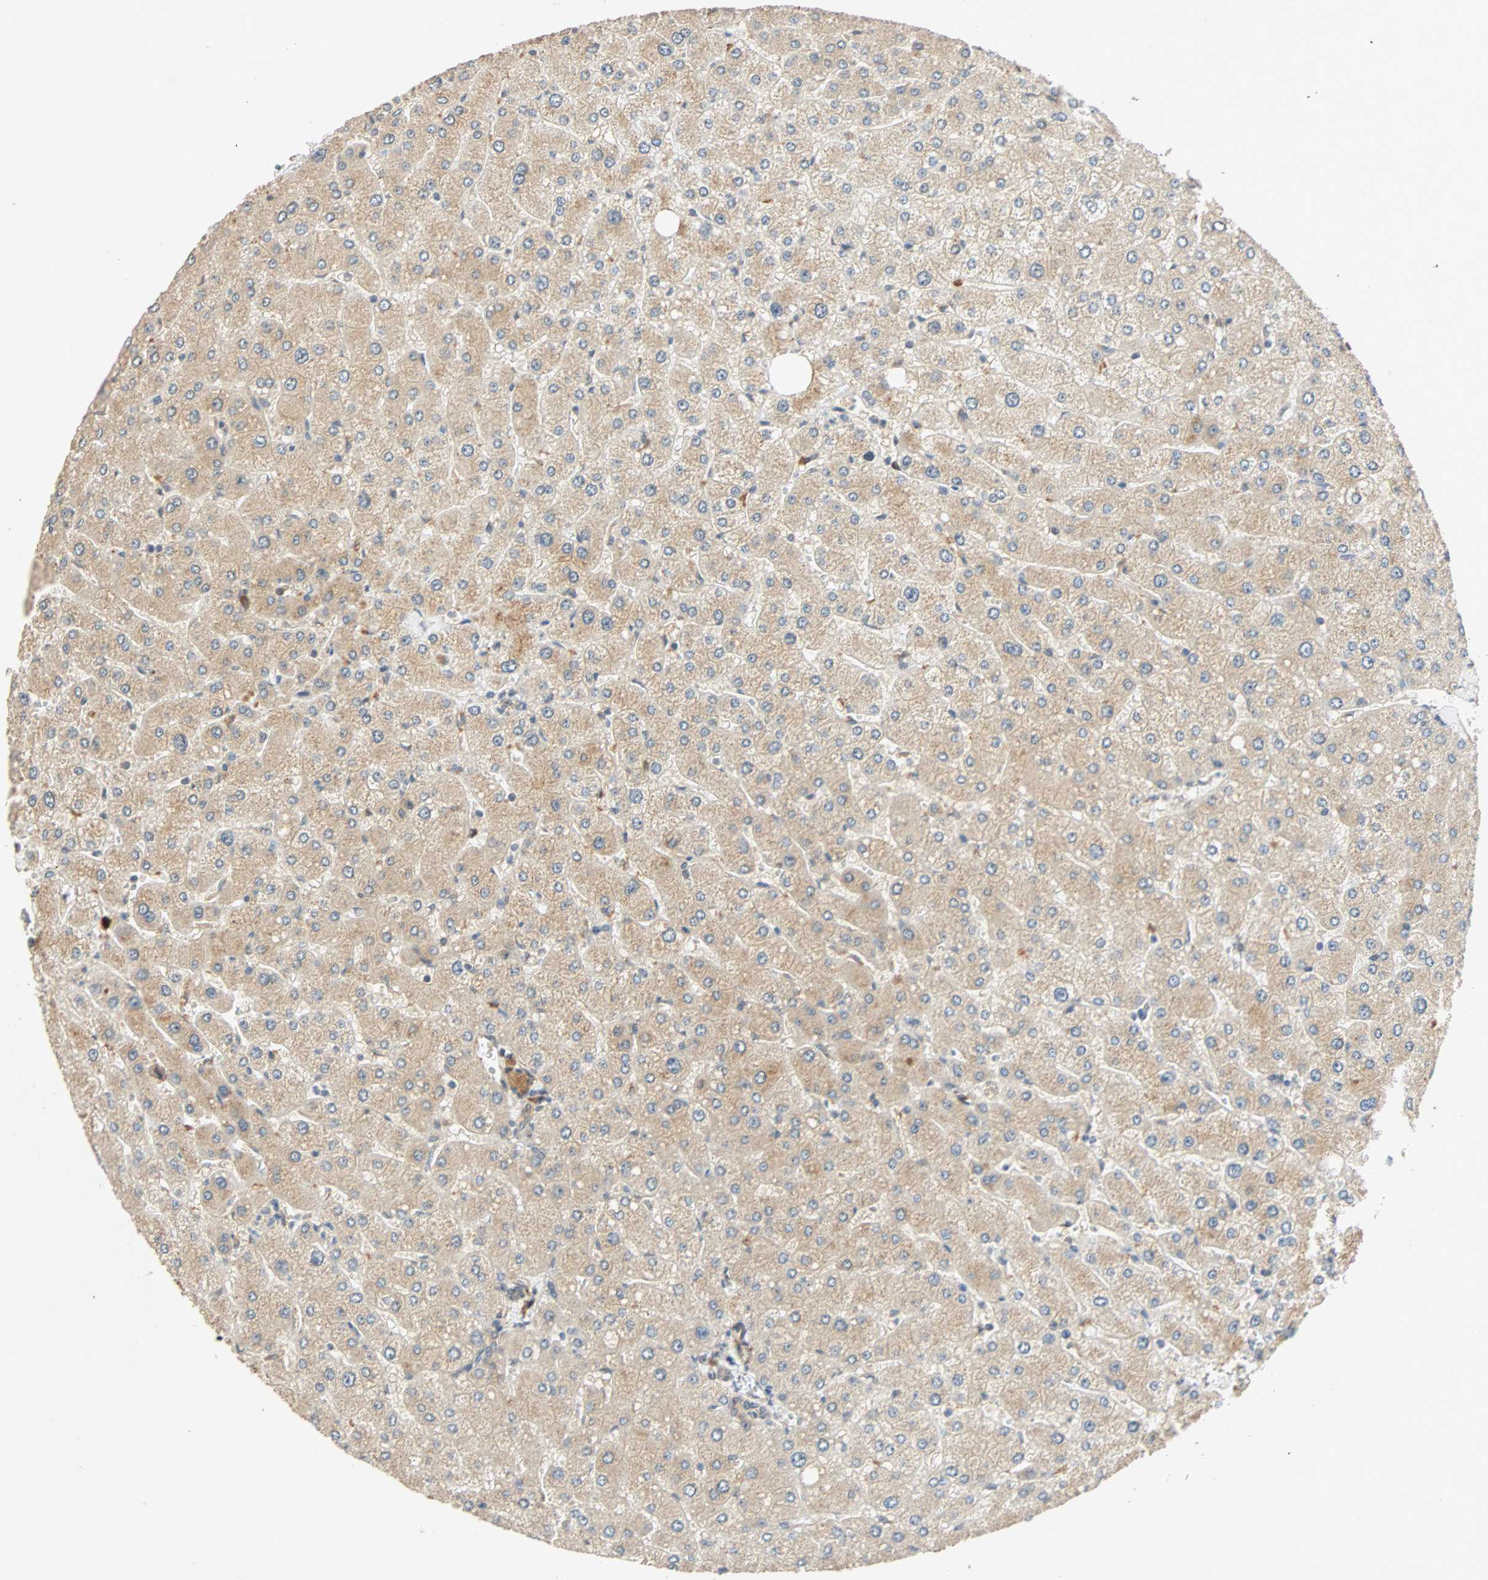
{"staining": {"intensity": "weak", "quantity": ">75%", "location": "cytoplasmic/membranous"}, "tissue": "liver", "cell_type": "Cholangiocytes", "image_type": "normal", "snomed": [{"axis": "morphology", "description": "Normal tissue, NOS"}, {"axis": "topography", "description": "Liver"}], "caption": "Immunohistochemistry (IHC) (DAB) staining of unremarkable human liver shows weak cytoplasmic/membranous protein expression in approximately >75% of cholangiocytes. (Stains: DAB in brown, nuclei in blue, Microscopy: brightfield microscopy at high magnification).", "gene": "QSER1", "patient": {"sex": "male", "age": 55}}